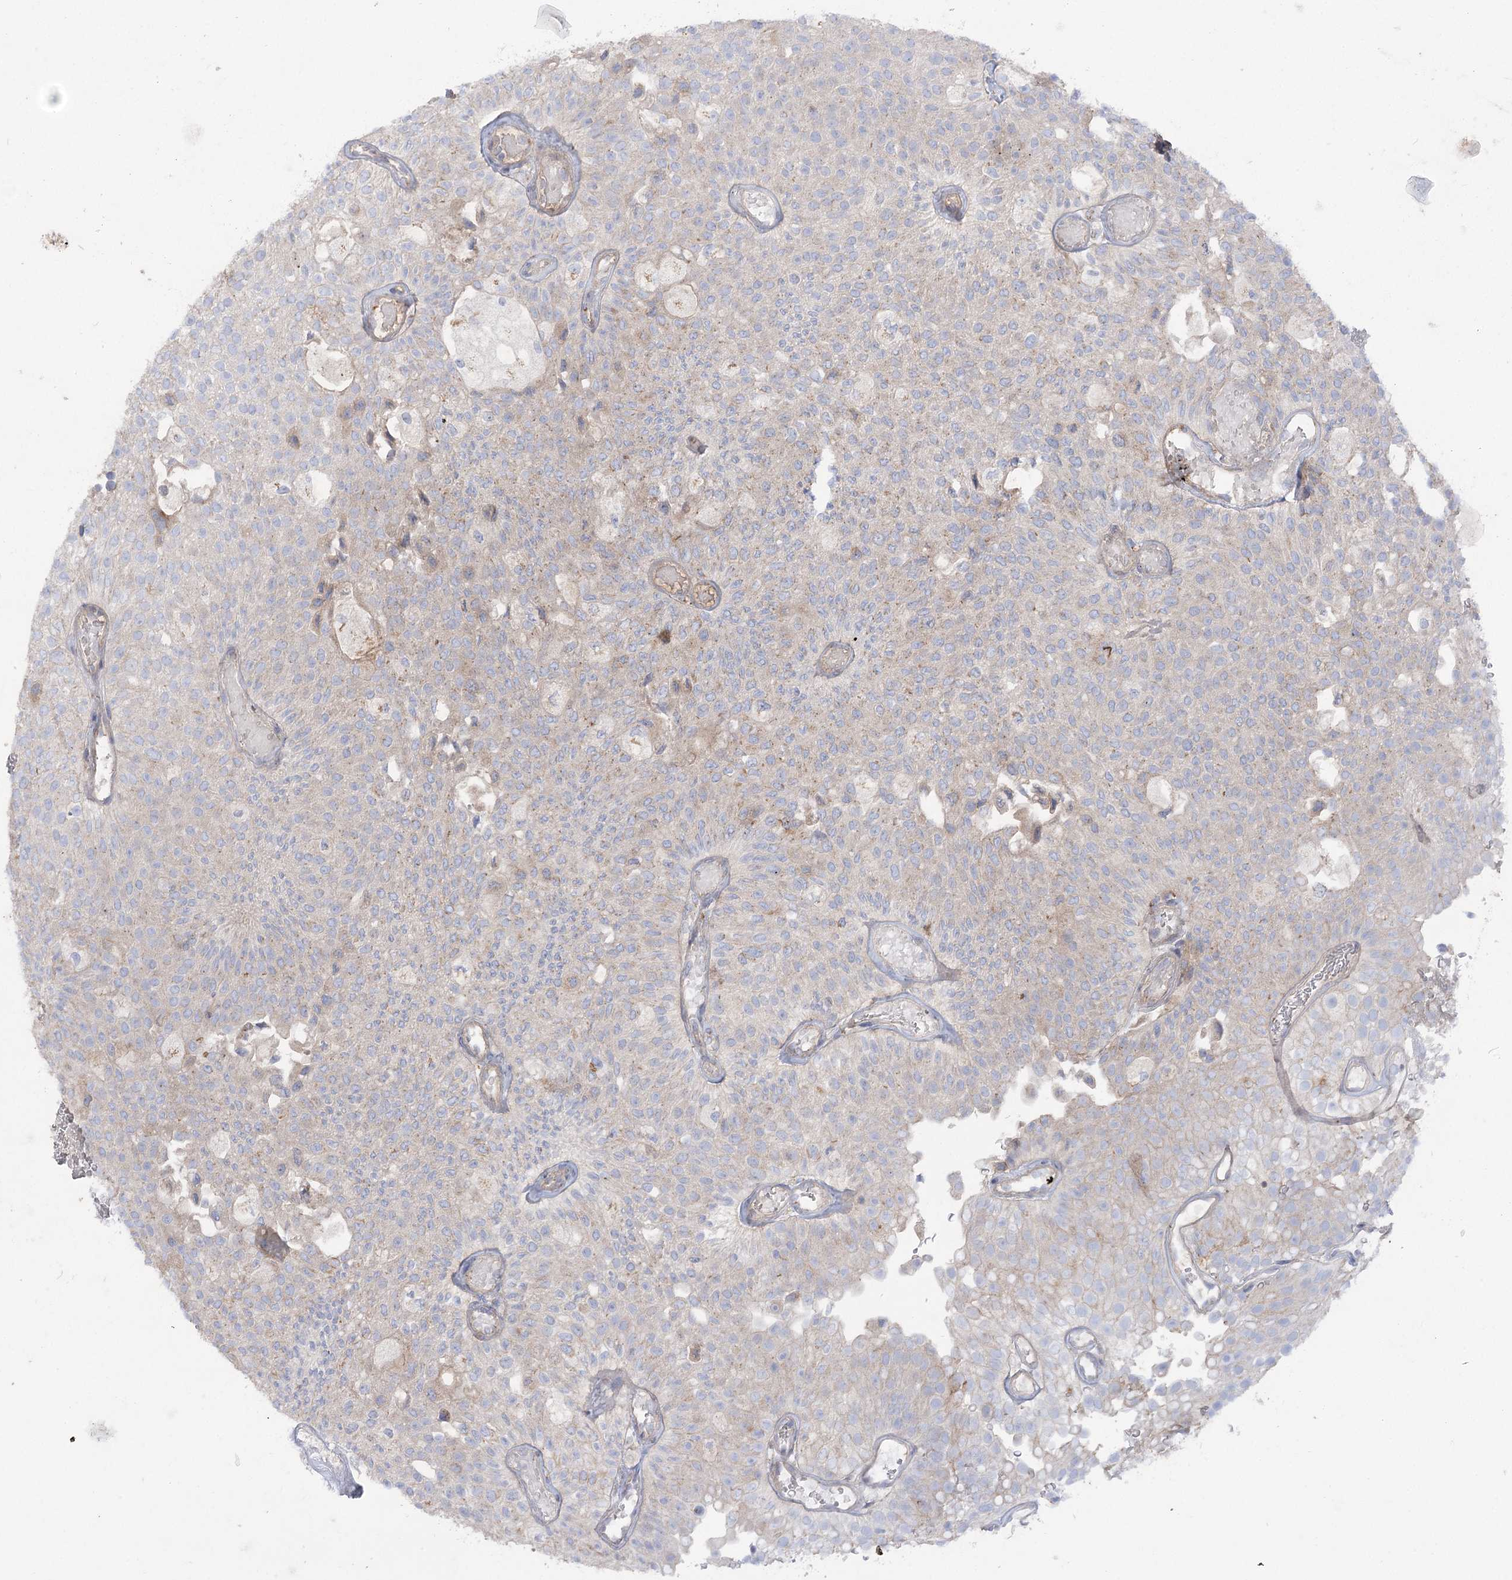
{"staining": {"intensity": "negative", "quantity": "none", "location": "none"}, "tissue": "urothelial cancer", "cell_type": "Tumor cells", "image_type": "cancer", "snomed": [{"axis": "morphology", "description": "Urothelial carcinoma, Low grade"}, {"axis": "topography", "description": "Urinary bladder"}], "caption": "This is an IHC micrograph of urothelial carcinoma (low-grade). There is no positivity in tumor cells.", "gene": "GBF1", "patient": {"sex": "male", "age": 78}}